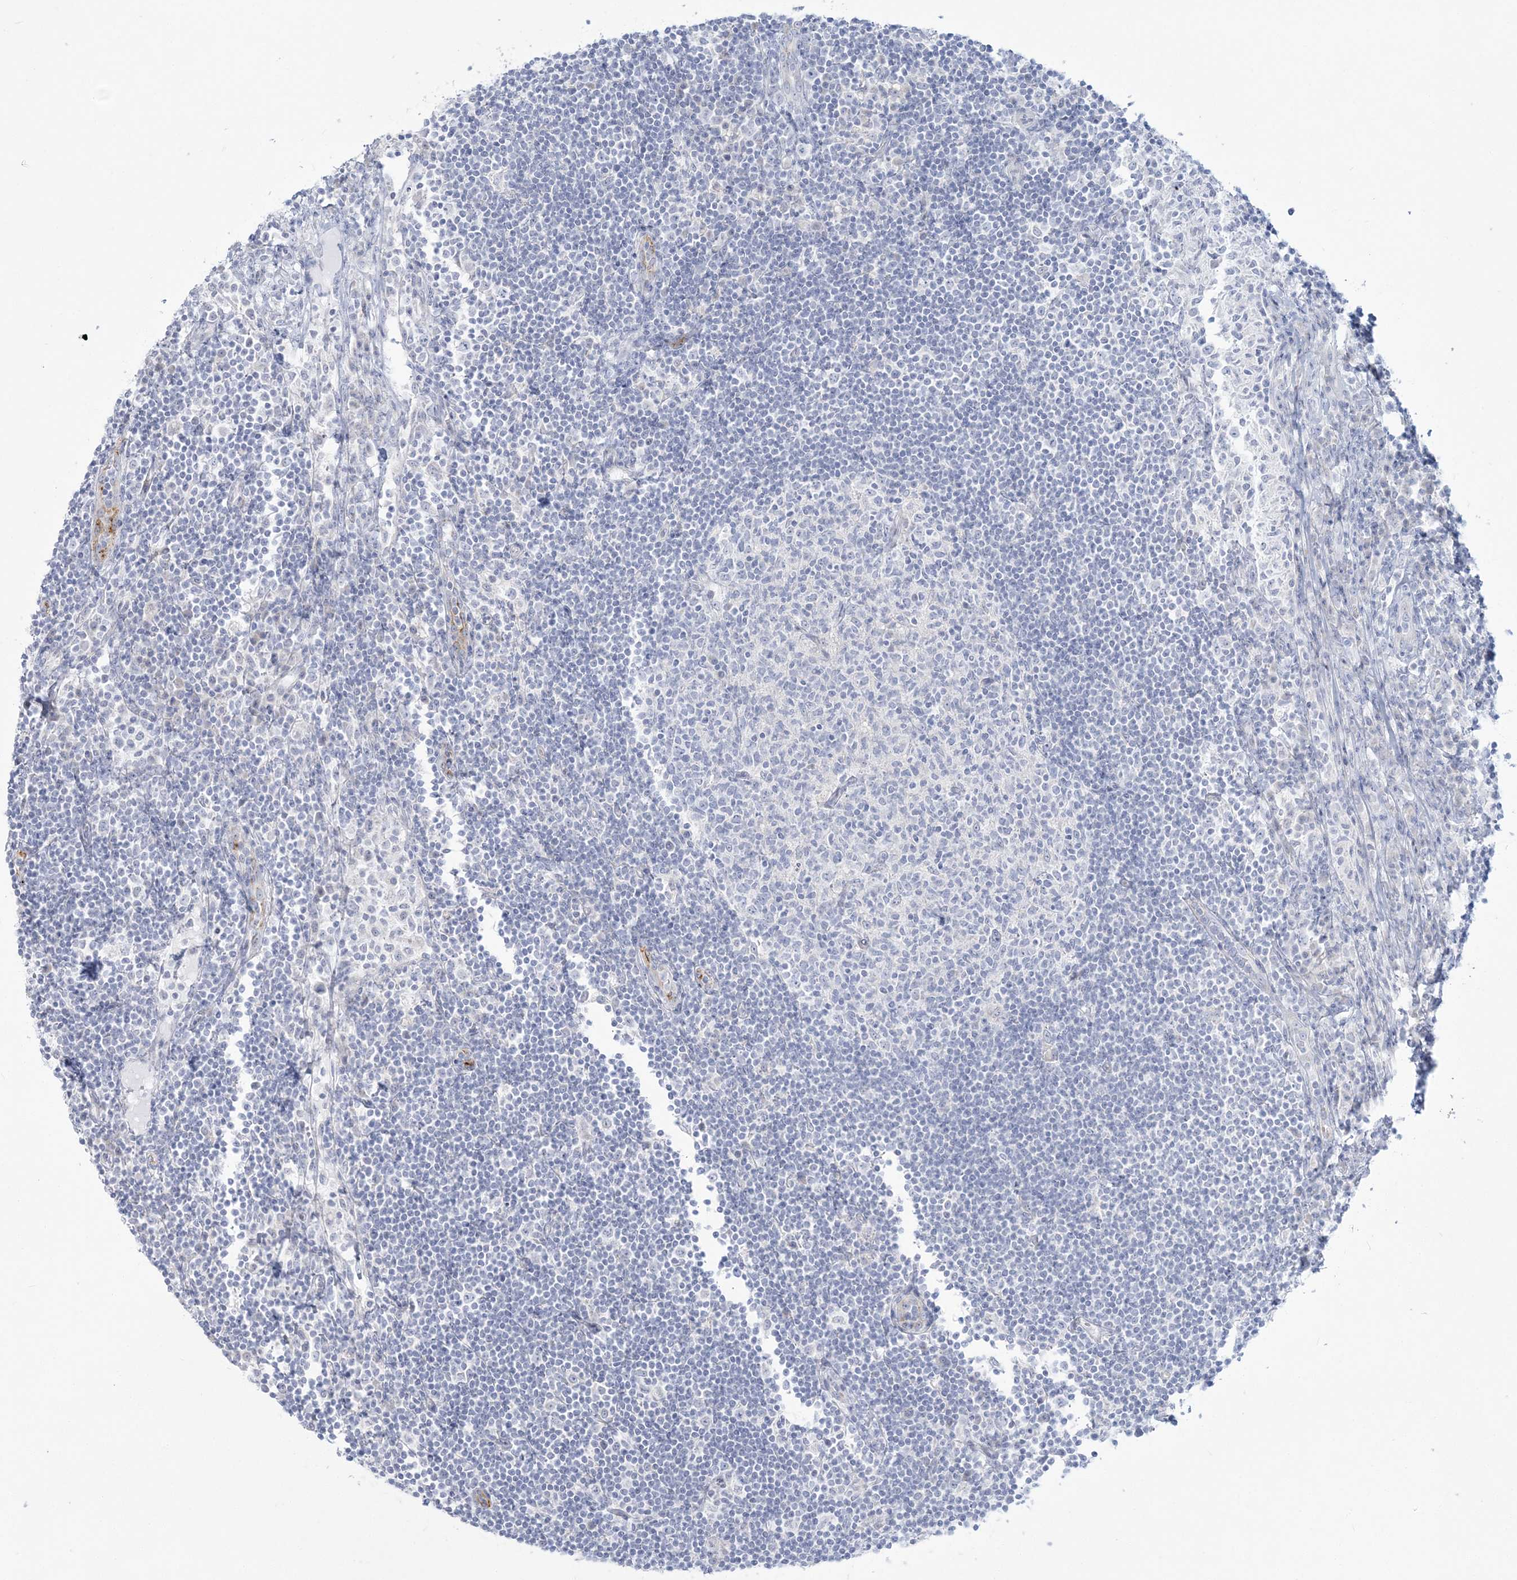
{"staining": {"intensity": "negative", "quantity": "none", "location": "none"}, "tissue": "lymph node", "cell_type": "Germinal center cells", "image_type": "normal", "snomed": [{"axis": "morphology", "description": "Normal tissue, NOS"}, {"axis": "topography", "description": "Lymph node"}], "caption": "A photomicrograph of lymph node stained for a protein demonstrates no brown staining in germinal center cells. (DAB immunohistochemistry with hematoxylin counter stain).", "gene": "ENSG00000288637", "patient": {"sex": "female", "age": 53}}